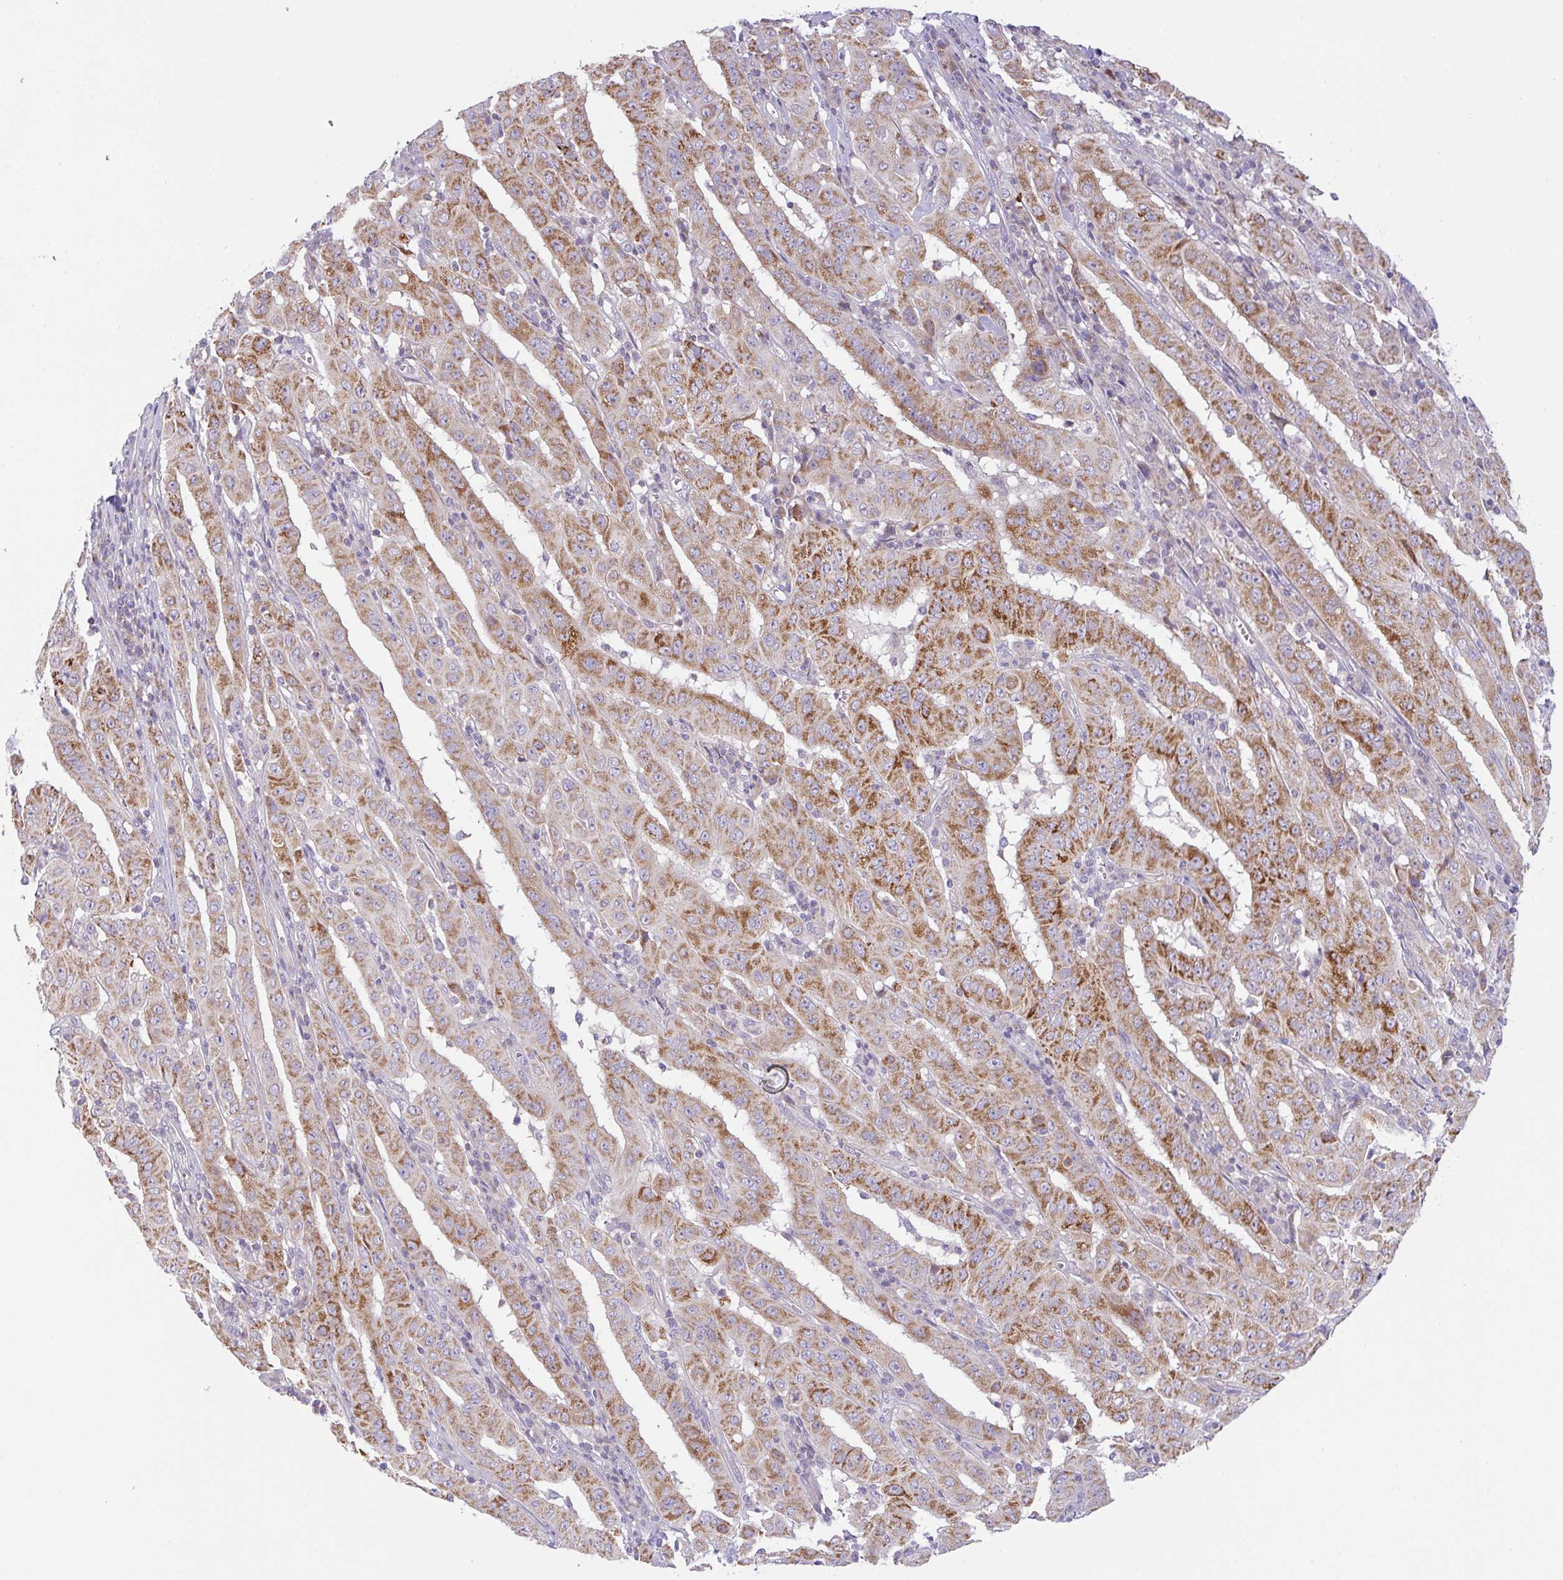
{"staining": {"intensity": "moderate", "quantity": ">75%", "location": "cytoplasmic/membranous"}, "tissue": "pancreatic cancer", "cell_type": "Tumor cells", "image_type": "cancer", "snomed": [{"axis": "morphology", "description": "Adenocarcinoma, NOS"}, {"axis": "topography", "description": "Pancreas"}], "caption": "IHC histopathology image of neoplastic tissue: pancreatic cancer (adenocarcinoma) stained using immunohistochemistry demonstrates medium levels of moderate protein expression localized specifically in the cytoplasmic/membranous of tumor cells, appearing as a cytoplasmic/membranous brown color.", "gene": "CHDH", "patient": {"sex": "male", "age": 63}}